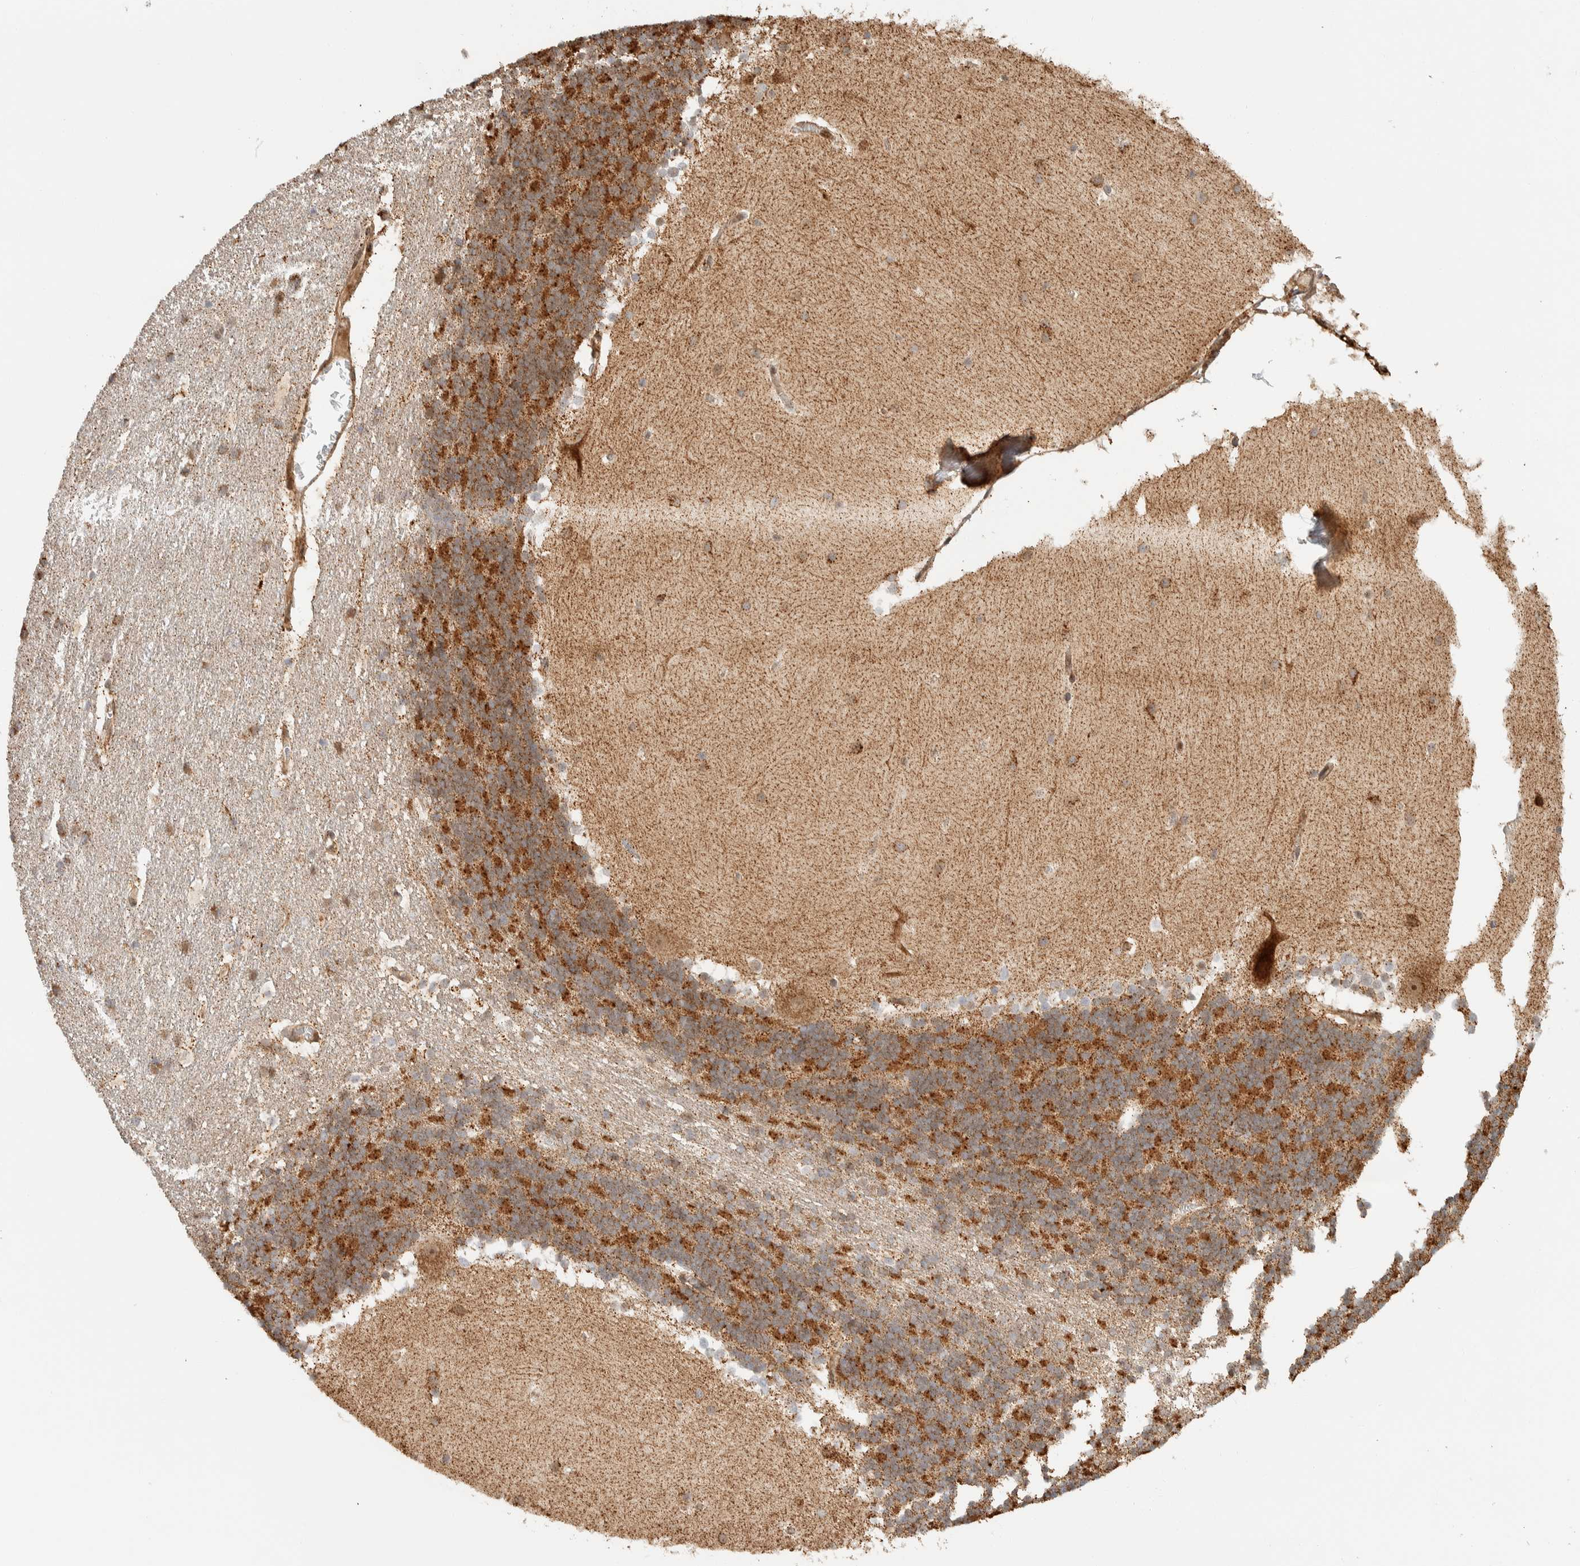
{"staining": {"intensity": "strong", "quantity": "25%-75%", "location": "cytoplasmic/membranous"}, "tissue": "cerebellum", "cell_type": "Cells in granular layer", "image_type": "normal", "snomed": [{"axis": "morphology", "description": "Normal tissue, NOS"}, {"axis": "topography", "description": "Cerebellum"}], "caption": "Cells in granular layer exhibit high levels of strong cytoplasmic/membranous expression in approximately 25%-75% of cells in normal cerebellum.", "gene": "KIF9", "patient": {"sex": "female", "age": 19}}